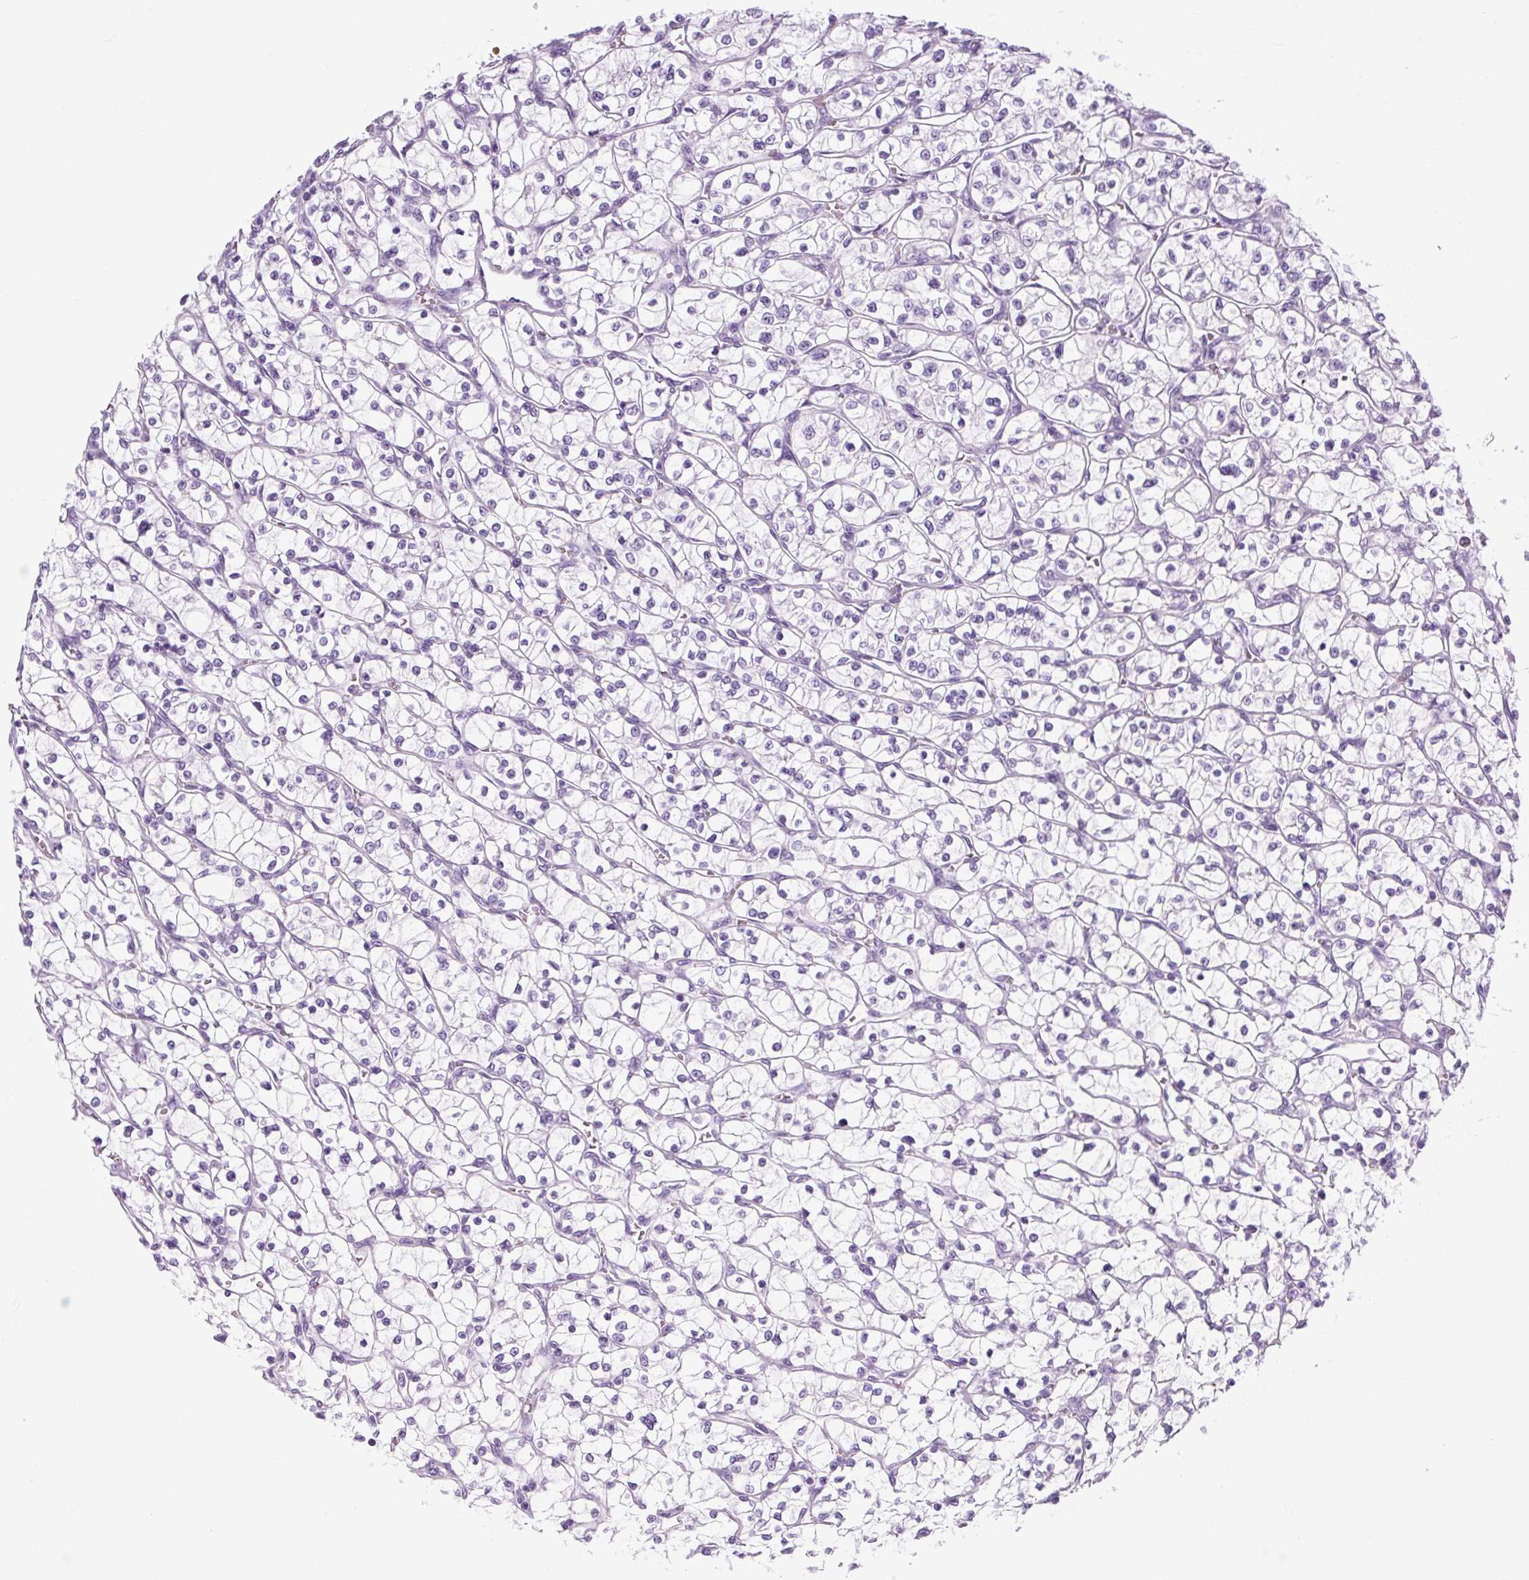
{"staining": {"intensity": "negative", "quantity": "none", "location": "none"}, "tissue": "renal cancer", "cell_type": "Tumor cells", "image_type": "cancer", "snomed": [{"axis": "morphology", "description": "Adenocarcinoma, NOS"}, {"axis": "topography", "description": "Kidney"}], "caption": "Renal cancer (adenocarcinoma) stained for a protein using immunohistochemistry (IHC) displays no positivity tumor cells.", "gene": "OOEP", "patient": {"sex": "female", "age": 64}}